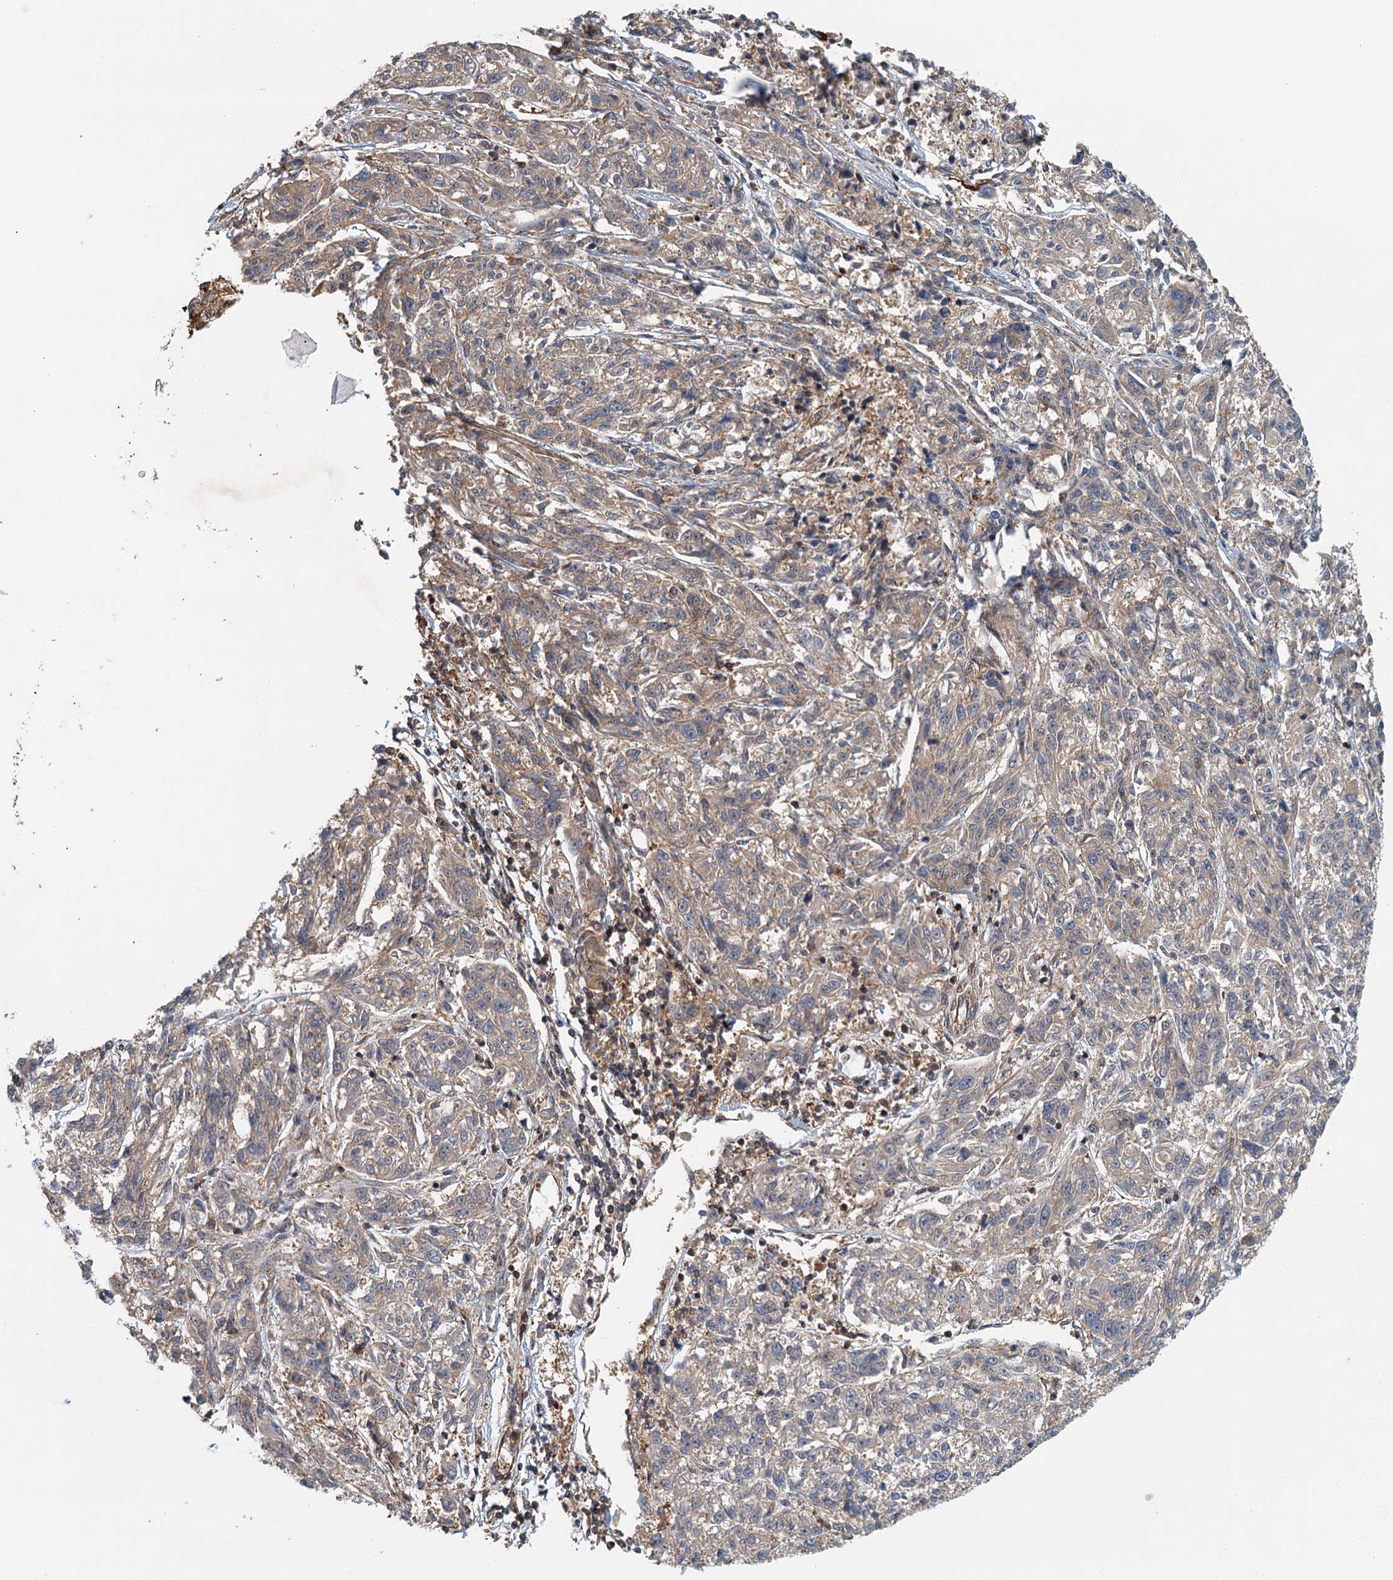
{"staining": {"intensity": "weak", "quantity": "25%-75%", "location": "cytoplasmic/membranous"}, "tissue": "melanoma", "cell_type": "Tumor cells", "image_type": "cancer", "snomed": [{"axis": "morphology", "description": "Malignant melanoma, NOS"}, {"axis": "topography", "description": "Skin"}], "caption": "DAB immunohistochemical staining of human melanoma exhibits weak cytoplasmic/membranous protein staining in about 25%-75% of tumor cells.", "gene": "ZNF527", "patient": {"sex": "male", "age": 53}}